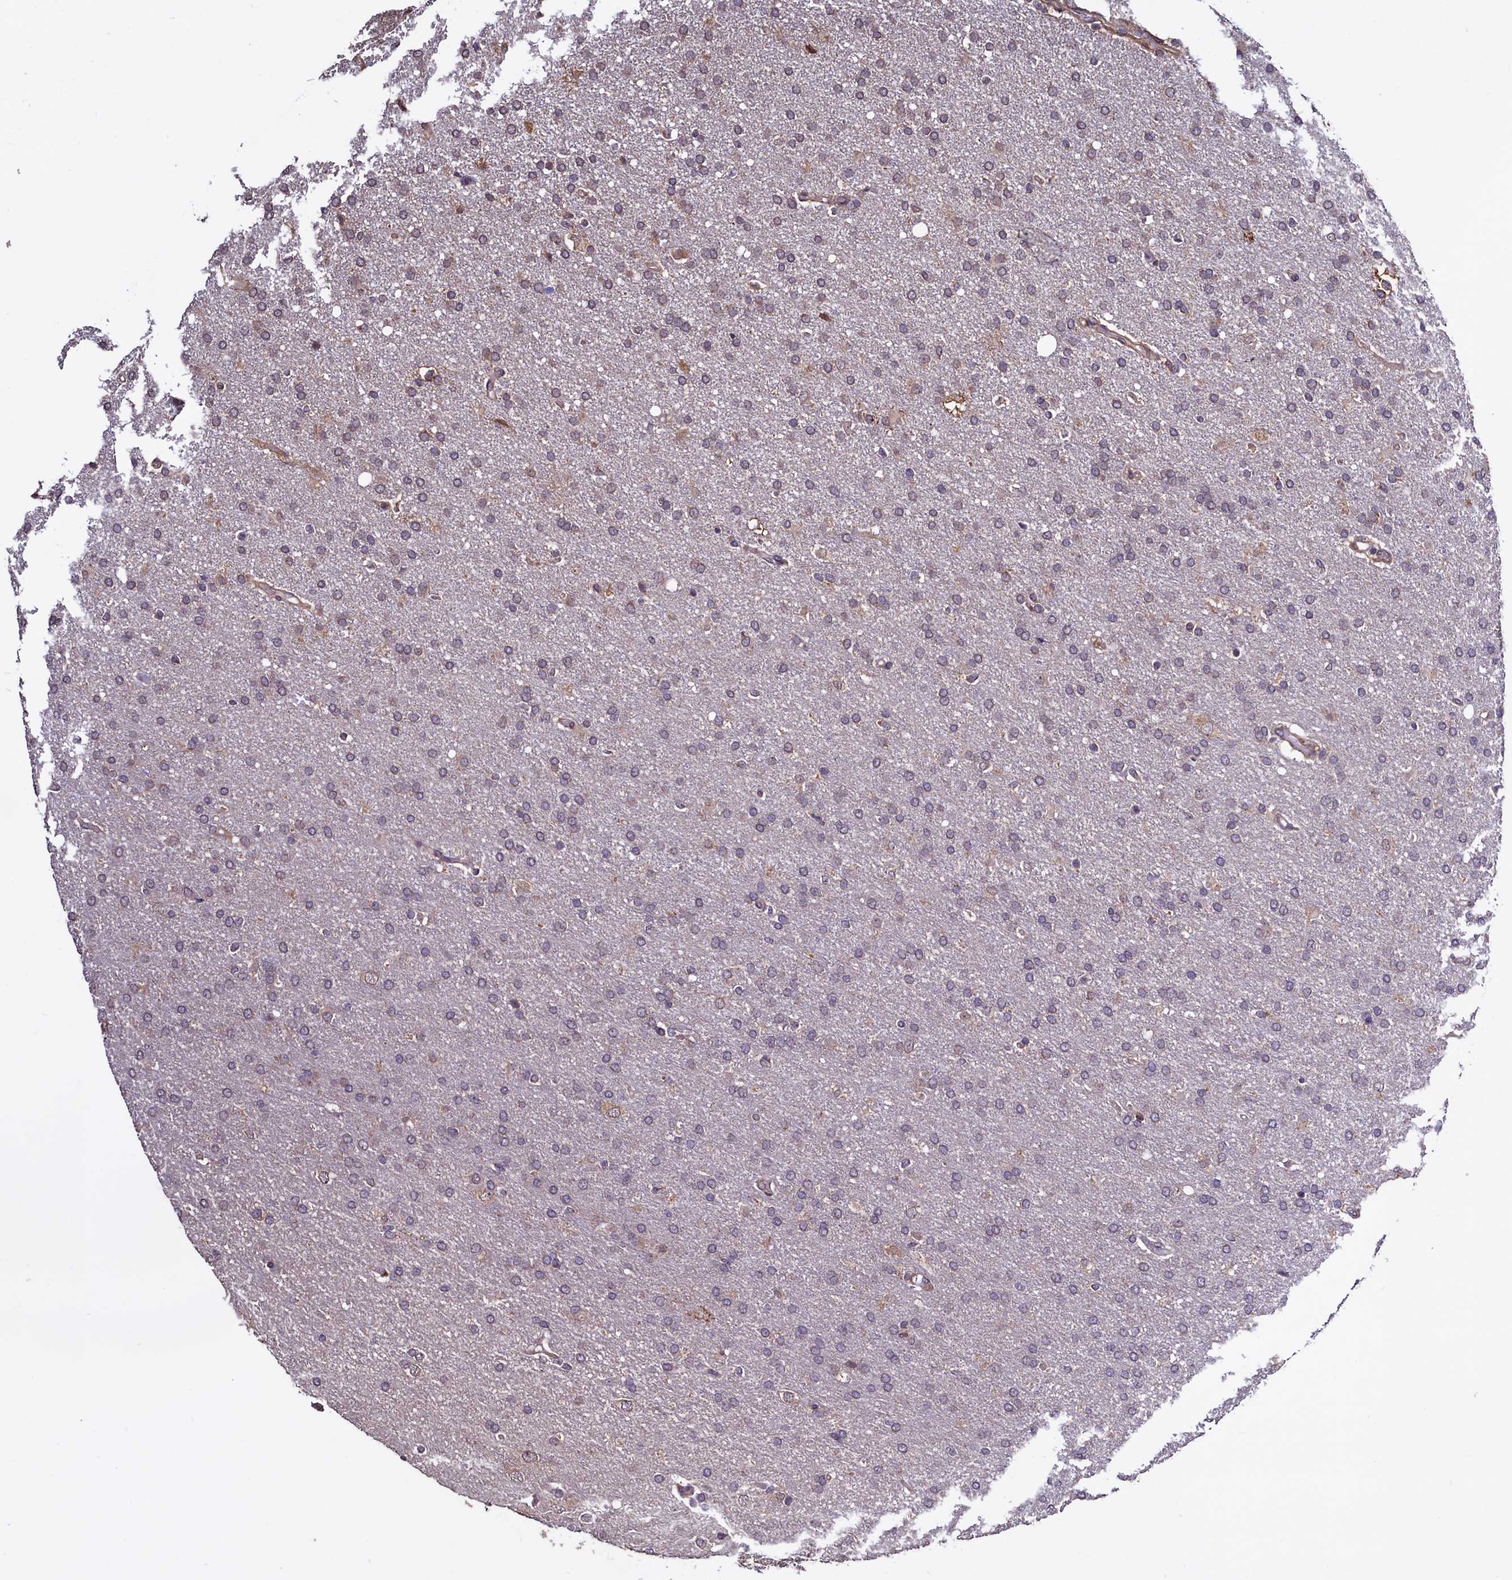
{"staining": {"intensity": "moderate", "quantity": "<25%", "location": "cytoplasmic/membranous"}, "tissue": "glioma", "cell_type": "Tumor cells", "image_type": "cancer", "snomed": [{"axis": "morphology", "description": "Glioma, malignant, High grade"}, {"axis": "topography", "description": "Brain"}], "caption": "Protein staining reveals moderate cytoplasmic/membranous expression in about <25% of tumor cells in glioma. (Brightfield microscopy of DAB IHC at high magnification).", "gene": "RBFA", "patient": {"sex": "male", "age": 72}}